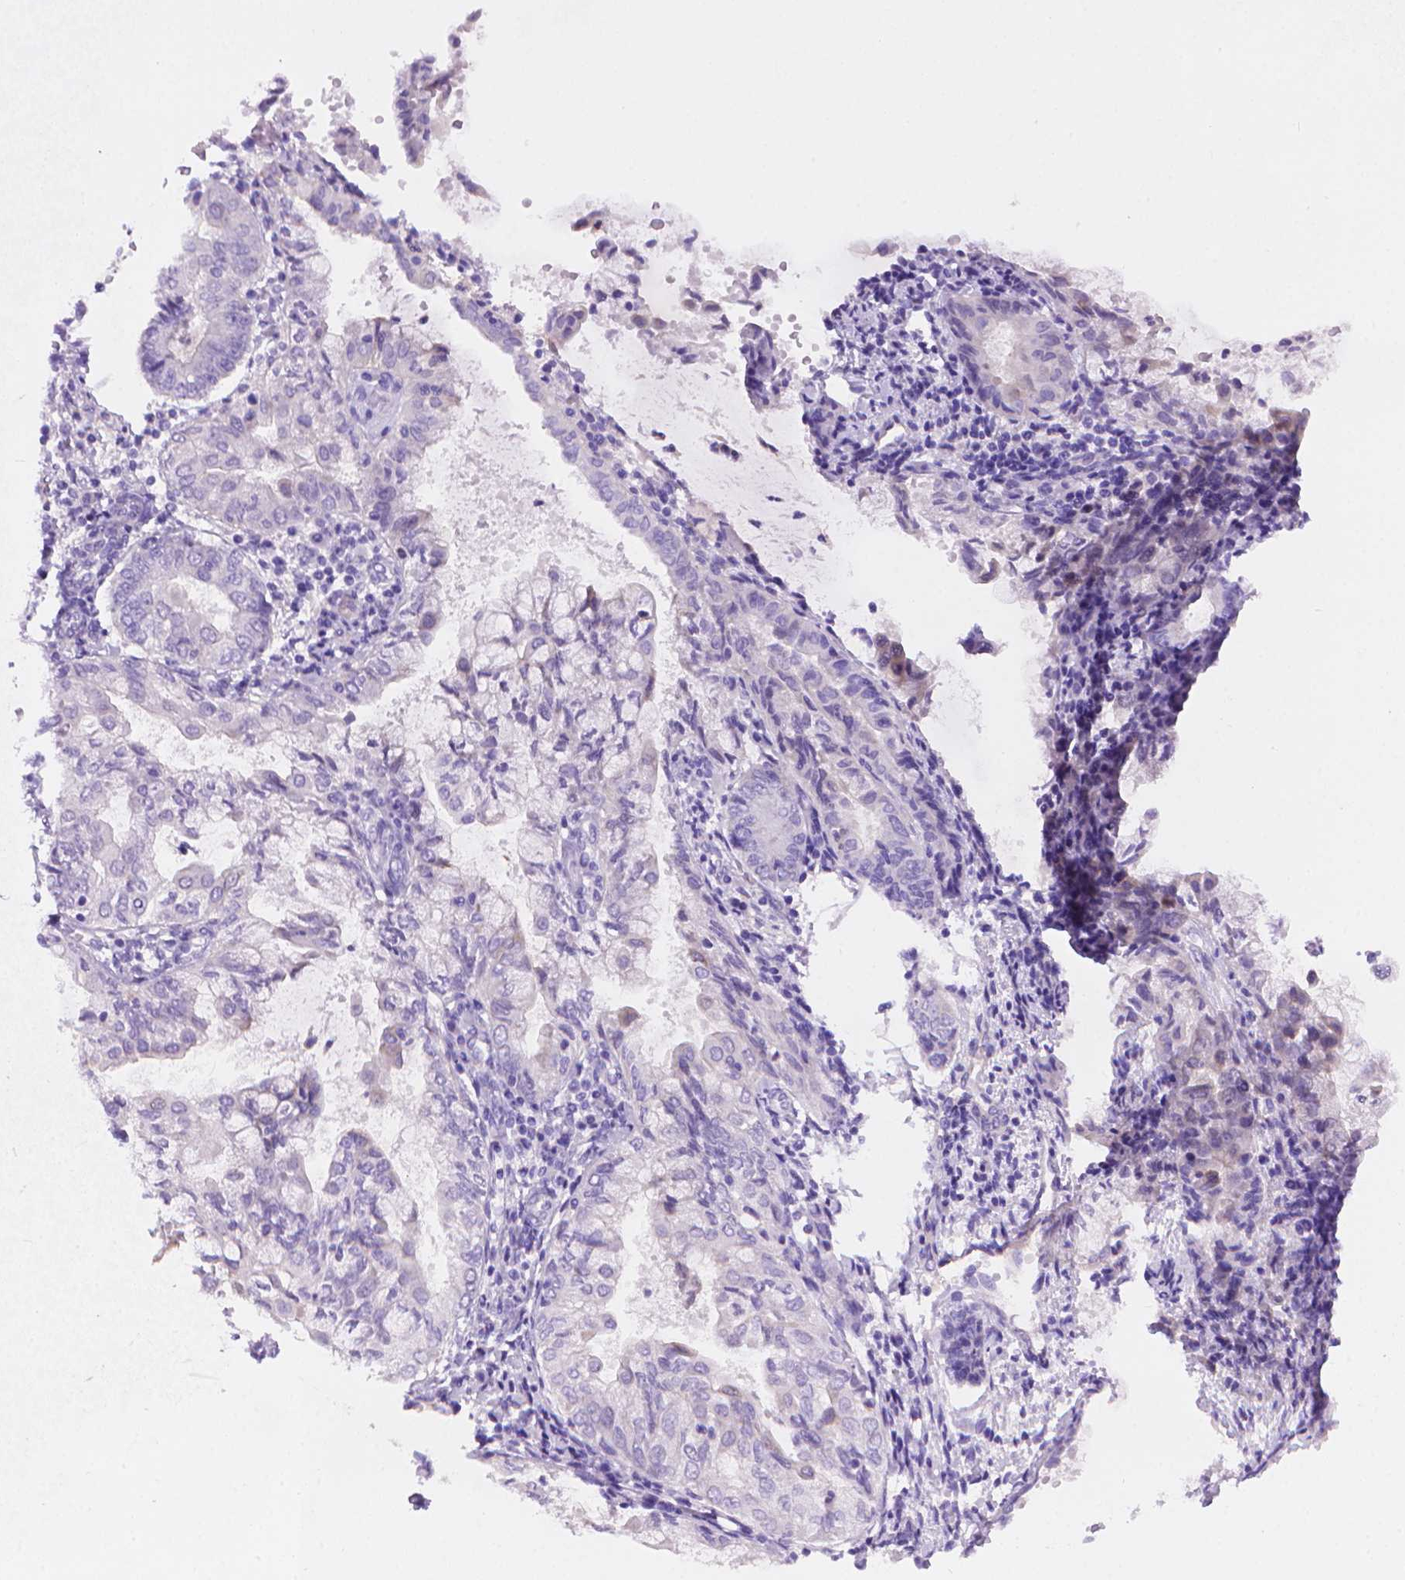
{"staining": {"intensity": "negative", "quantity": "none", "location": "none"}, "tissue": "endometrial cancer", "cell_type": "Tumor cells", "image_type": "cancer", "snomed": [{"axis": "morphology", "description": "Adenocarcinoma, NOS"}, {"axis": "topography", "description": "Endometrium"}], "caption": "Immunohistochemistry photomicrograph of adenocarcinoma (endometrial) stained for a protein (brown), which displays no positivity in tumor cells. (Stains: DAB (3,3'-diaminobenzidine) IHC with hematoxylin counter stain, Microscopy: brightfield microscopy at high magnification).", "gene": "AMMECR1", "patient": {"sex": "female", "age": 68}}